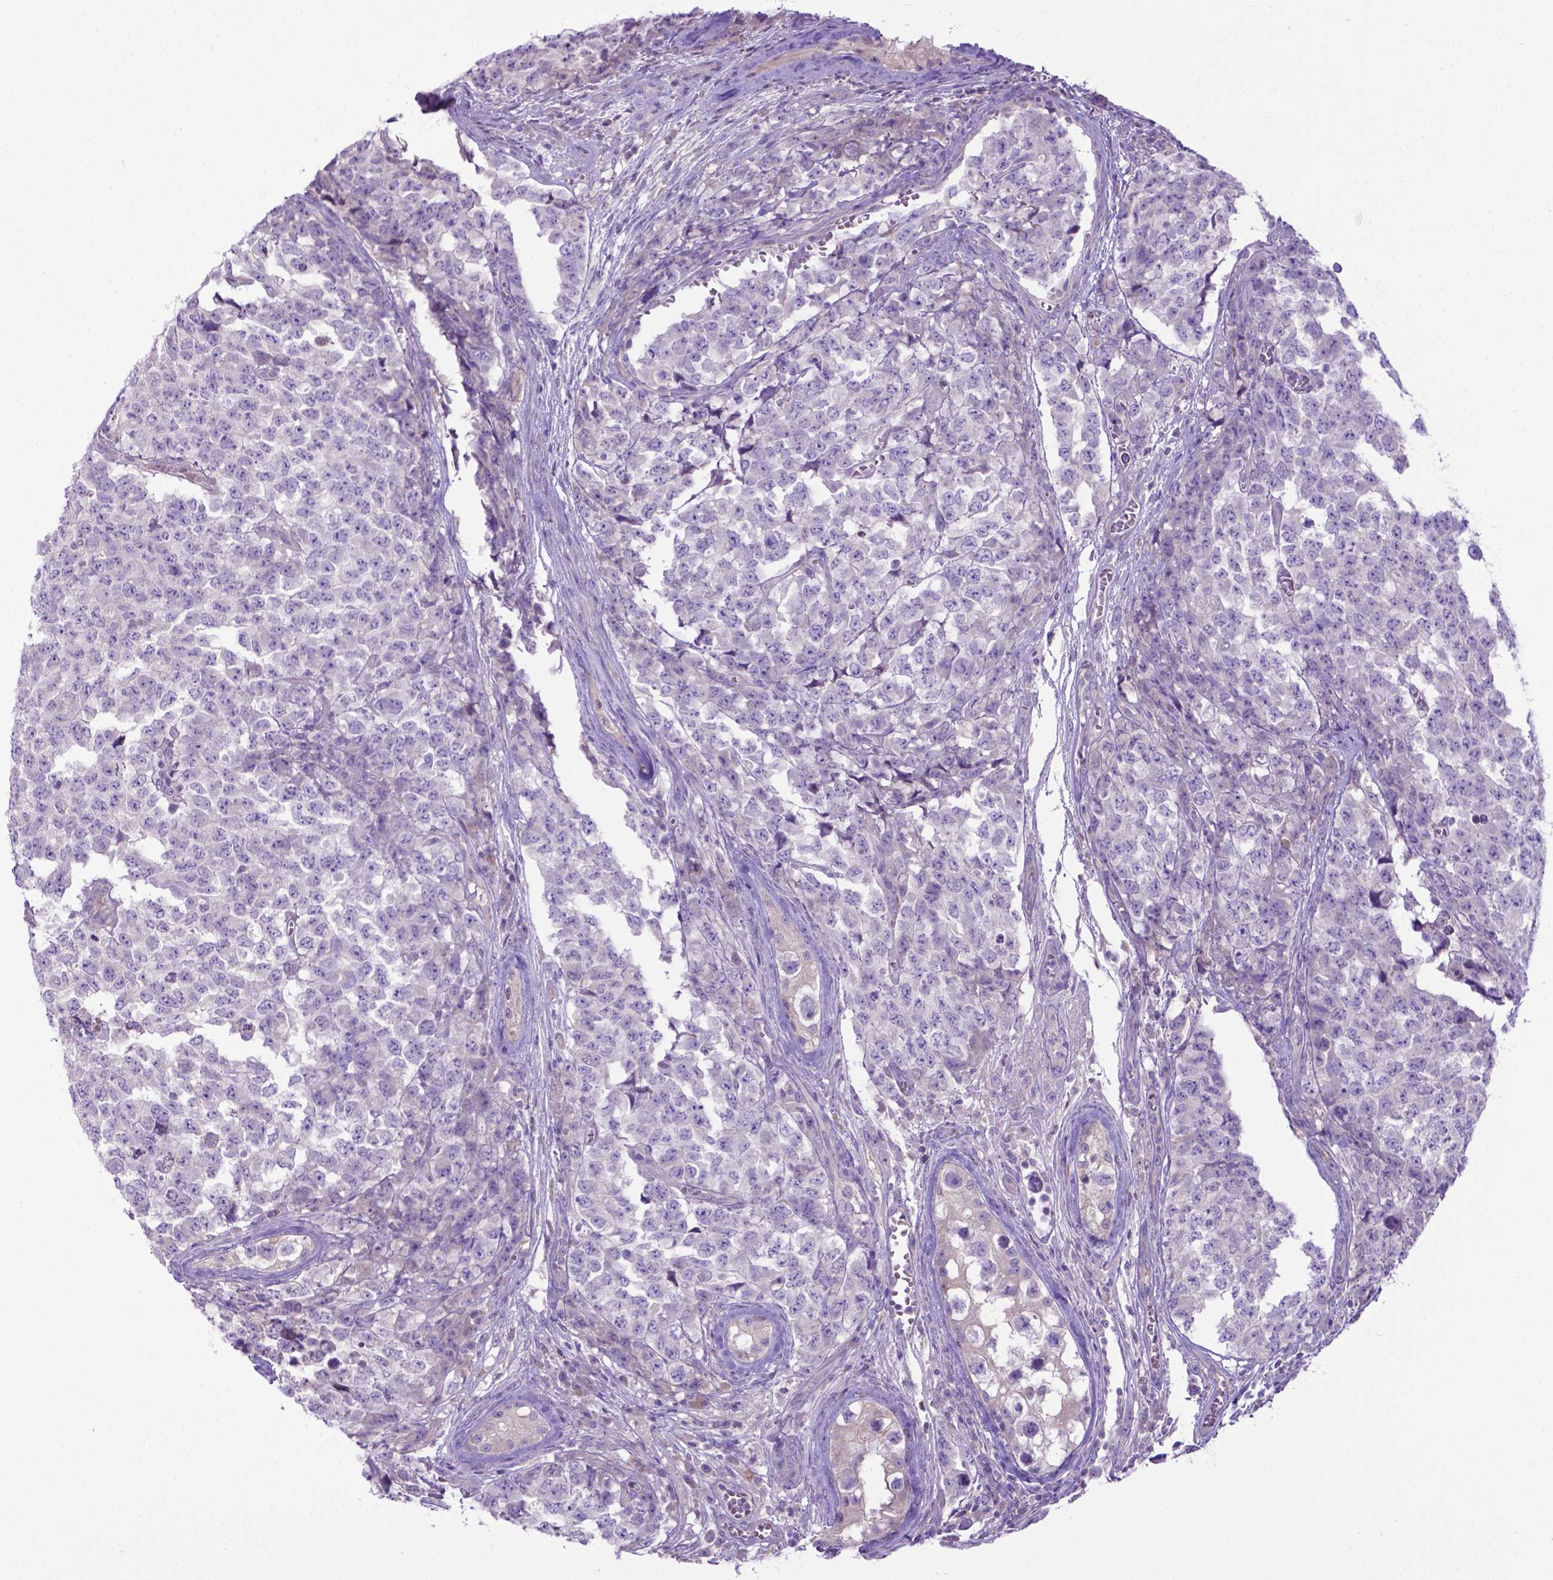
{"staining": {"intensity": "negative", "quantity": "none", "location": "none"}, "tissue": "testis cancer", "cell_type": "Tumor cells", "image_type": "cancer", "snomed": [{"axis": "morphology", "description": "Carcinoma, Embryonal, NOS"}, {"axis": "topography", "description": "Testis"}], "caption": "Protein analysis of embryonal carcinoma (testis) demonstrates no significant expression in tumor cells.", "gene": "ADRA2B", "patient": {"sex": "male", "age": 23}}